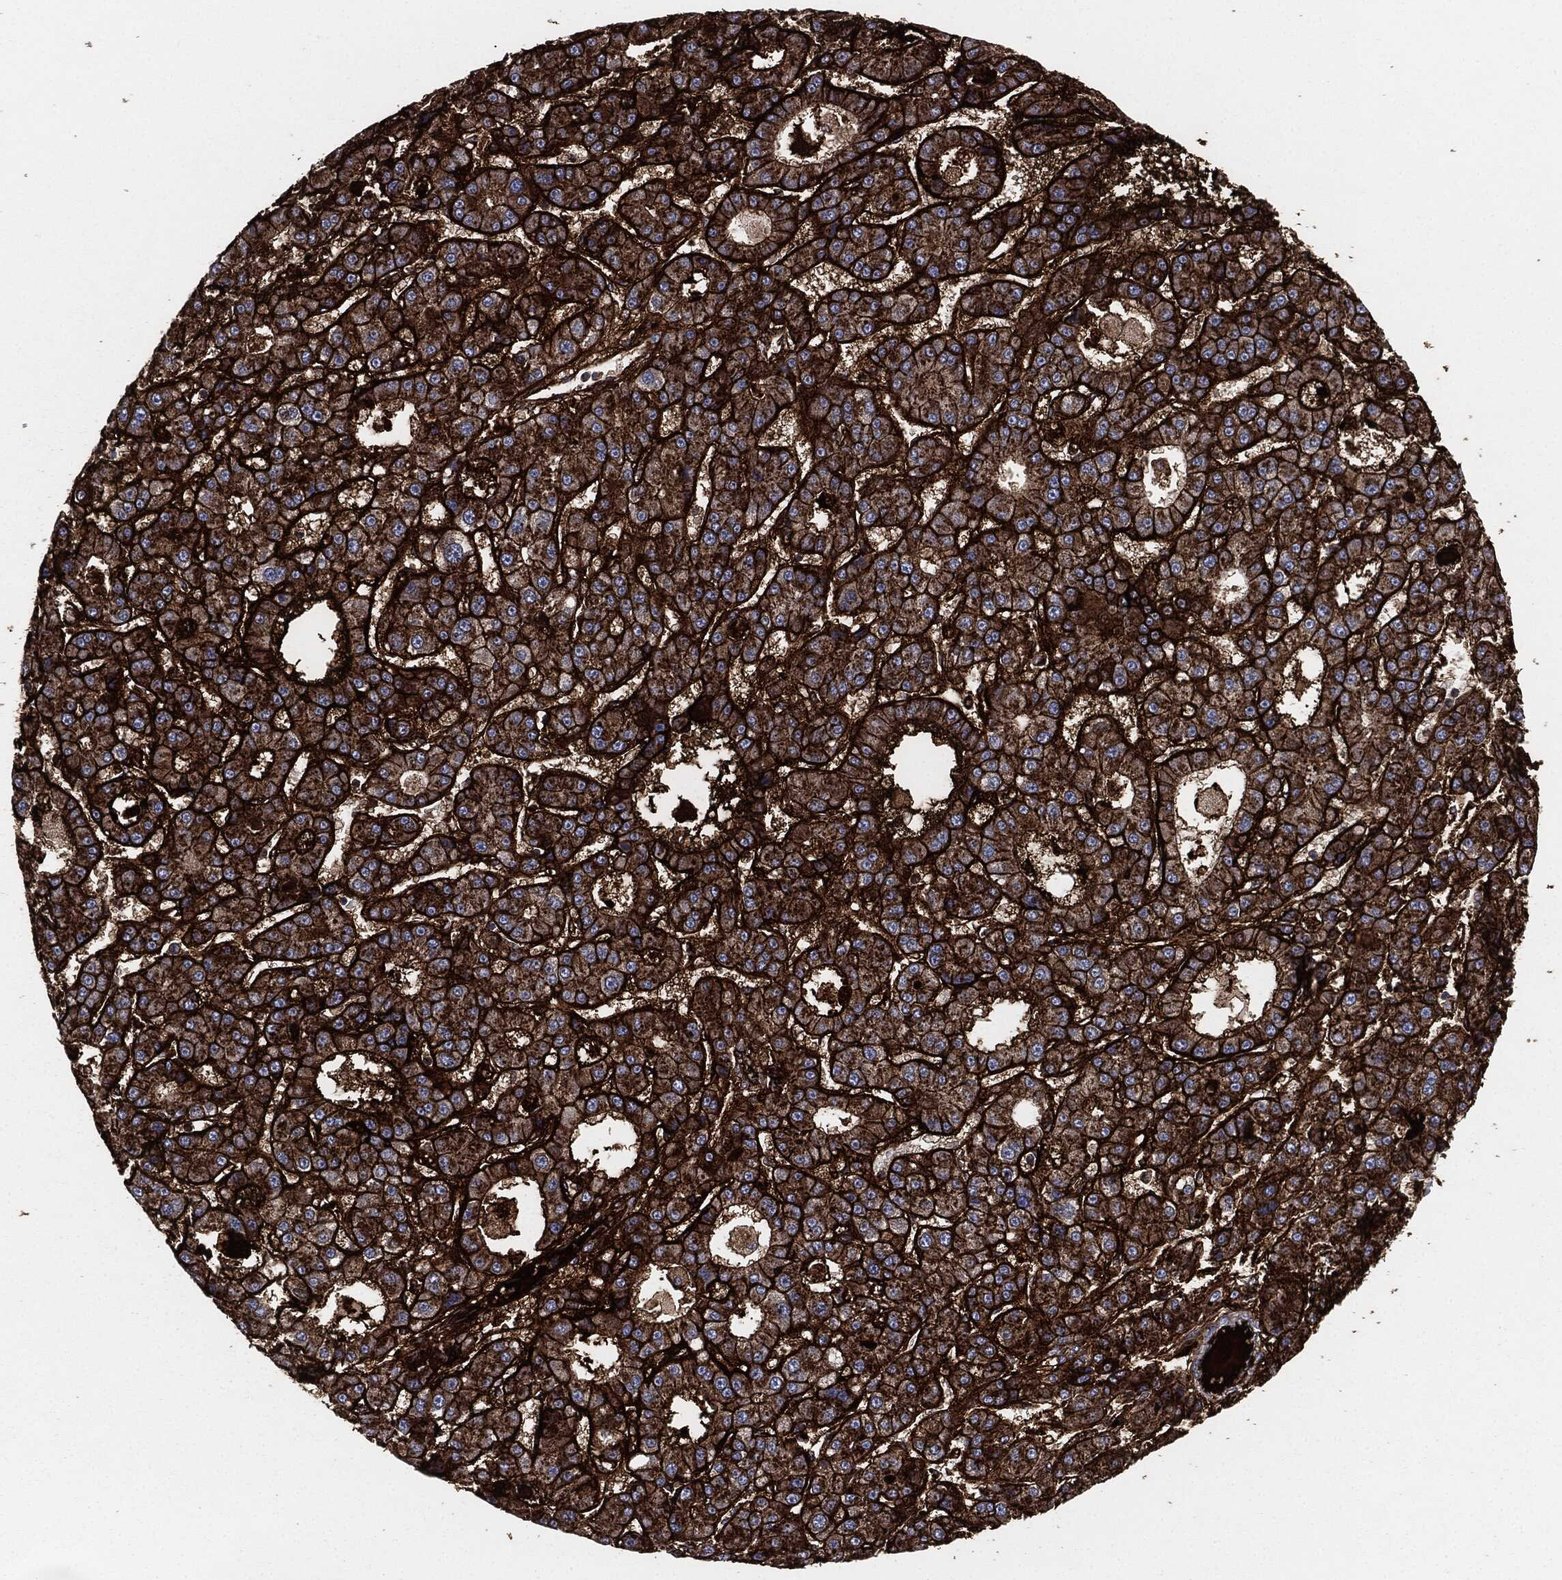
{"staining": {"intensity": "strong", "quantity": ">75%", "location": "cytoplasmic/membranous"}, "tissue": "liver cancer", "cell_type": "Tumor cells", "image_type": "cancer", "snomed": [{"axis": "morphology", "description": "Carcinoma, Hepatocellular, NOS"}, {"axis": "topography", "description": "Liver"}], "caption": "Hepatocellular carcinoma (liver) stained with a protein marker exhibits strong staining in tumor cells.", "gene": "APOB", "patient": {"sex": "male", "age": 70}}